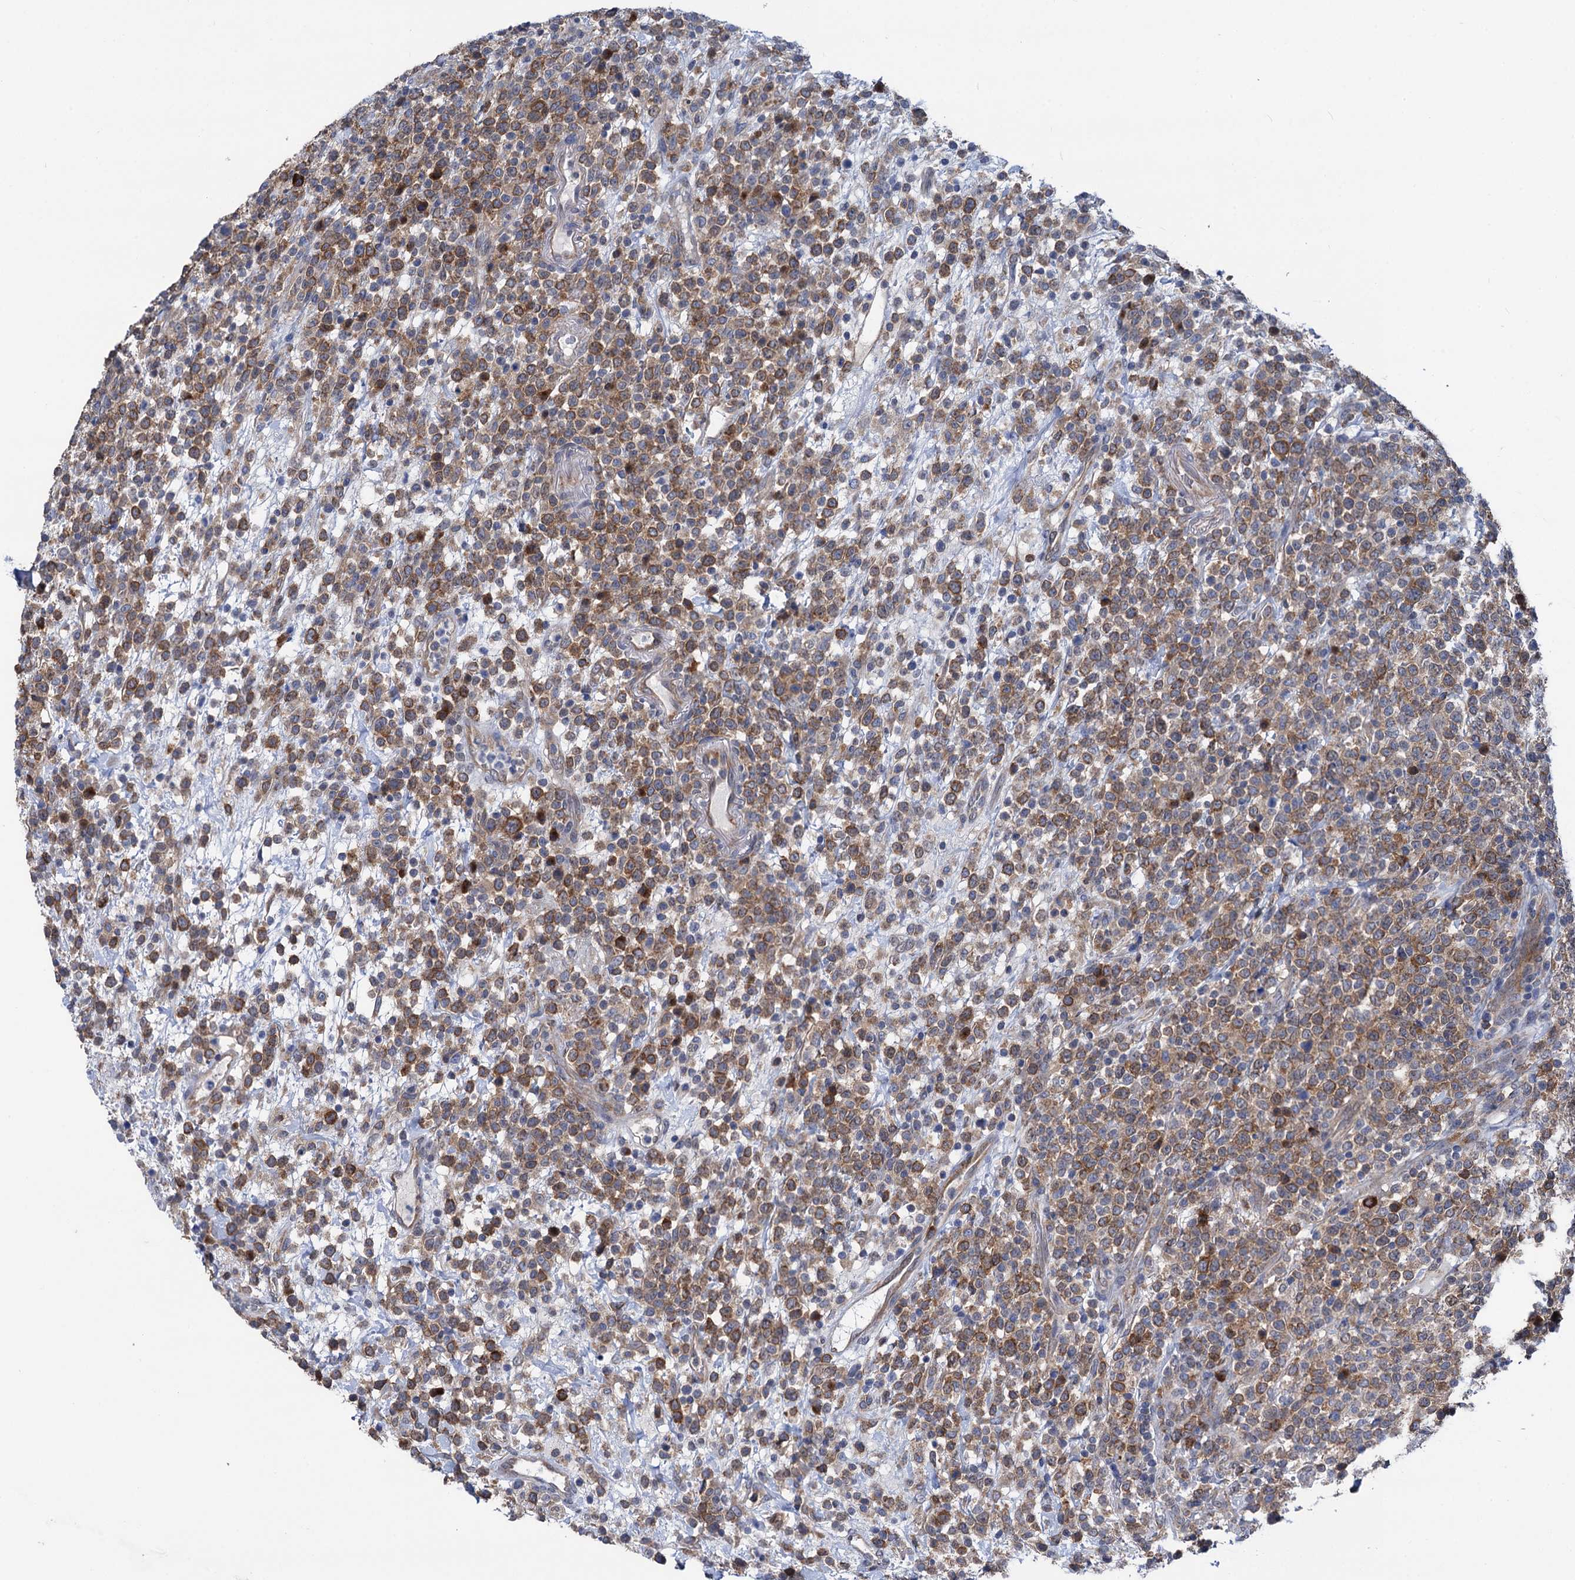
{"staining": {"intensity": "moderate", "quantity": ">75%", "location": "cytoplasmic/membranous"}, "tissue": "lymphoma", "cell_type": "Tumor cells", "image_type": "cancer", "snomed": [{"axis": "morphology", "description": "Malignant lymphoma, non-Hodgkin's type, High grade"}, {"axis": "topography", "description": "Colon"}], "caption": "Moderate cytoplasmic/membranous protein staining is seen in approximately >75% of tumor cells in malignant lymphoma, non-Hodgkin's type (high-grade). (DAB = brown stain, brightfield microscopy at high magnification).", "gene": "ZNRD2", "patient": {"sex": "female", "age": 53}}